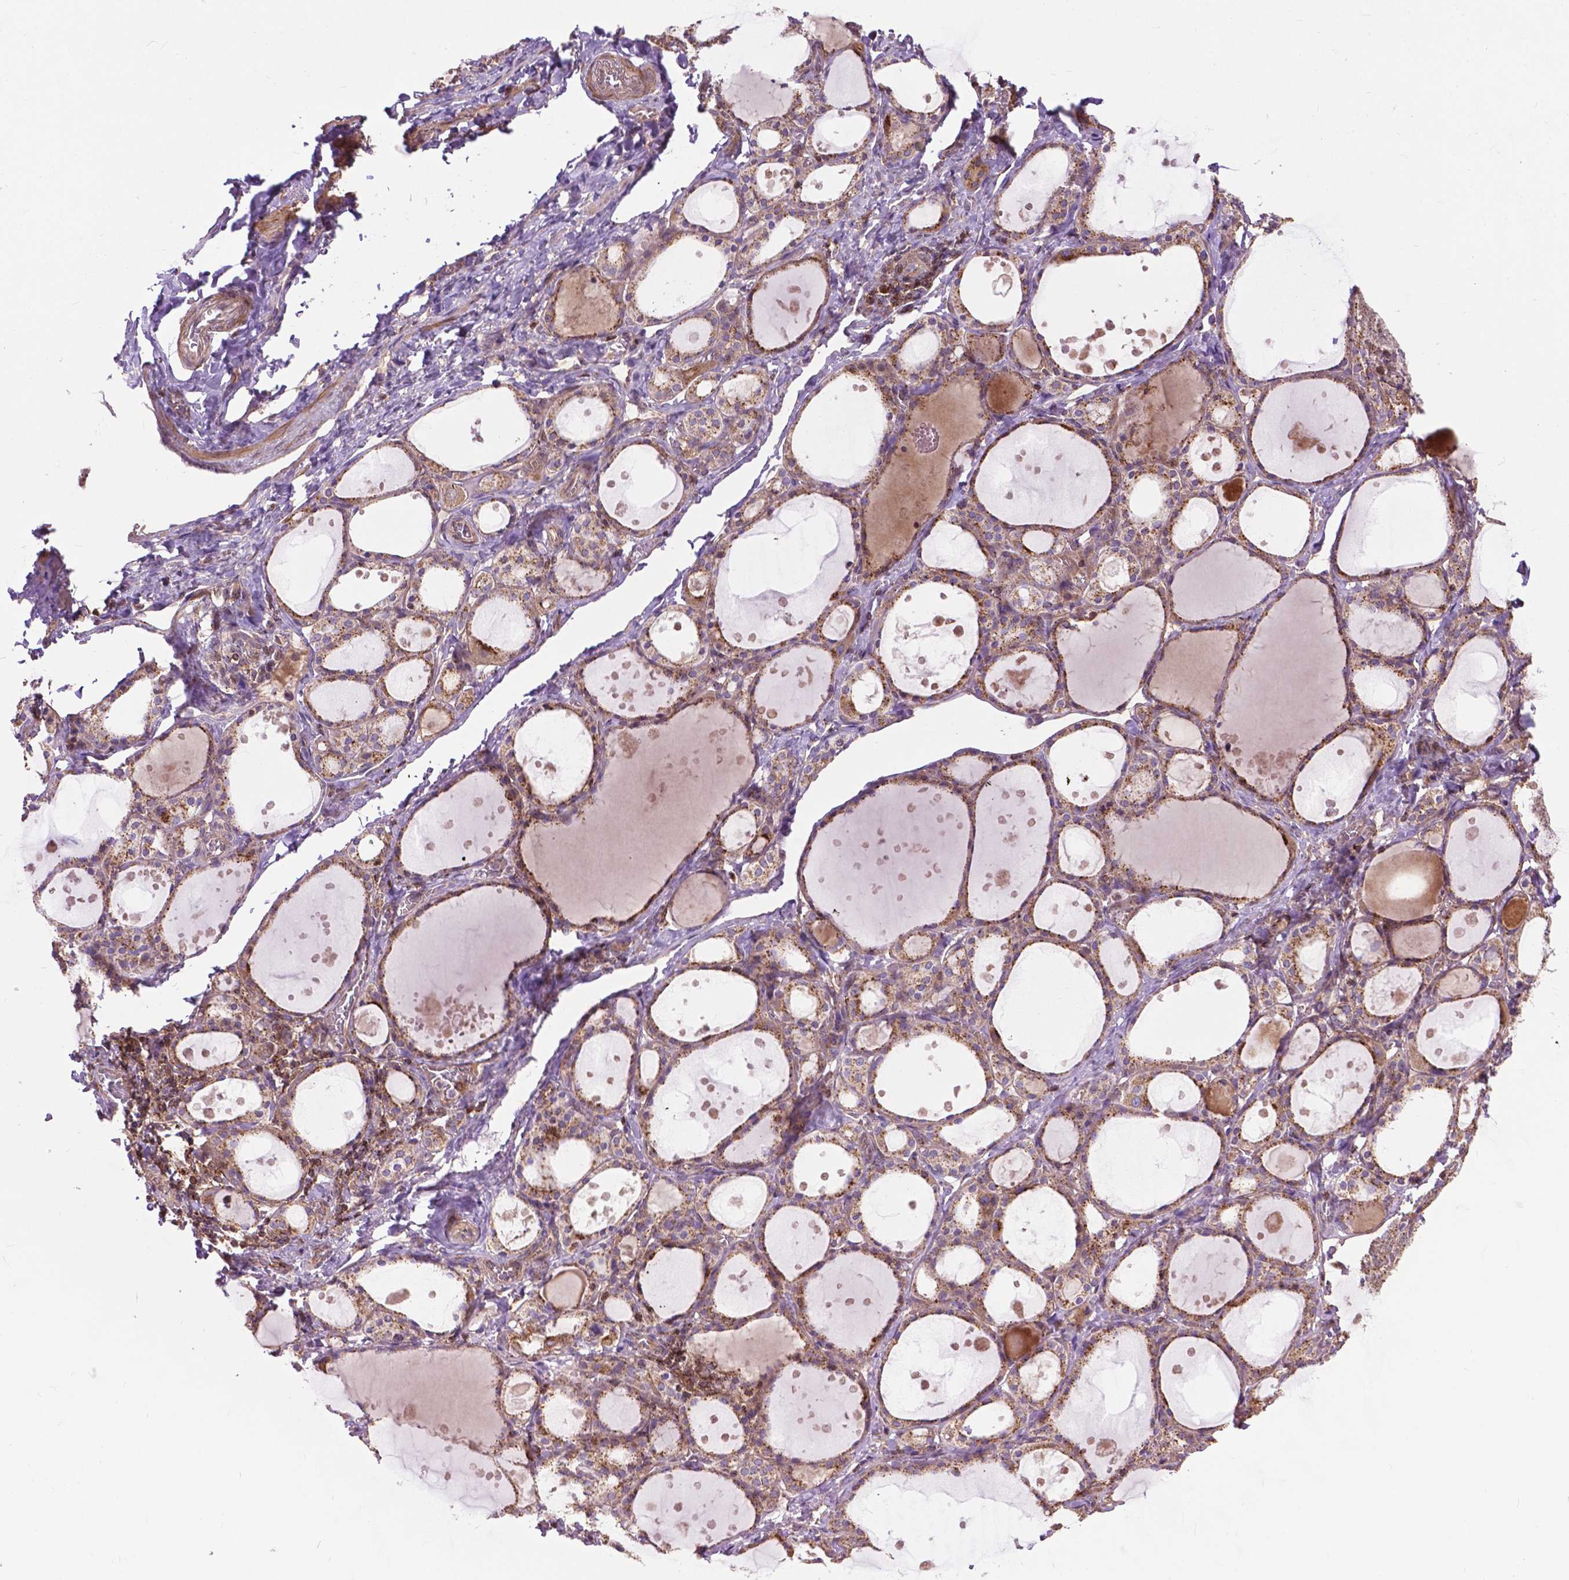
{"staining": {"intensity": "moderate", "quantity": ">75%", "location": "cytoplasmic/membranous"}, "tissue": "thyroid gland", "cell_type": "Glandular cells", "image_type": "normal", "snomed": [{"axis": "morphology", "description": "Normal tissue, NOS"}, {"axis": "topography", "description": "Thyroid gland"}], "caption": "Protein staining exhibits moderate cytoplasmic/membranous positivity in approximately >75% of glandular cells in unremarkable thyroid gland. The staining was performed using DAB (3,3'-diaminobenzidine), with brown indicating positive protein expression. Nuclei are stained blue with hematoxylin.", "gene": "CHMP4A", "patient": {"sex": "male", "age": 68}}